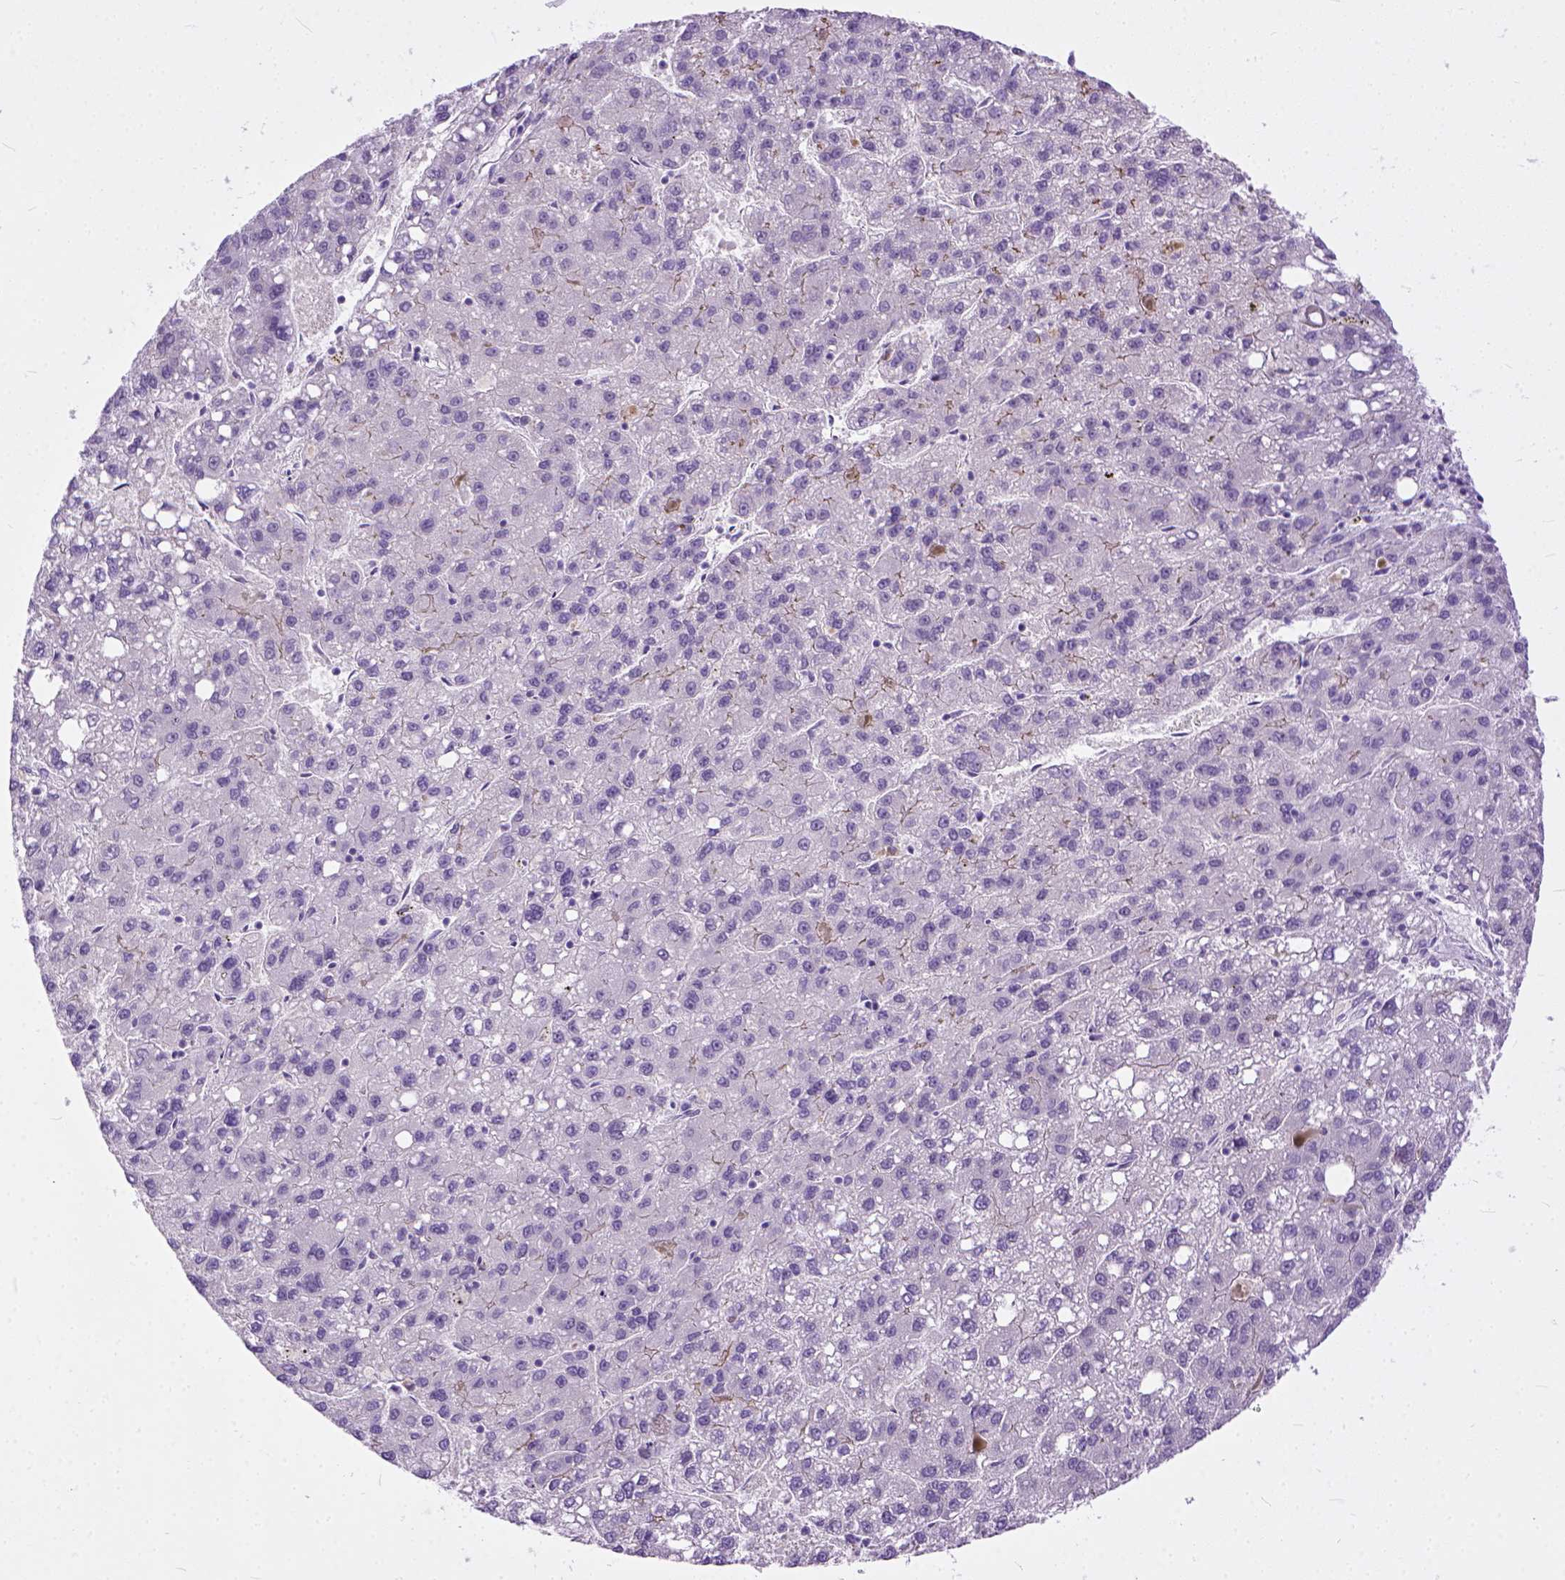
{"staining": {"intensity": "weak", "quantity": "<25%", "location": "cytoplasmic/membranous"}, "tissue": "liver cancer", "cell_type": "Tumor cells", "image_type": "cancer", "snomed": [{"axis": "morphology", "description": "Carcinoma, Hepatocellular, NOS"}, {"axis": "topography", "description": "Liver"}], "caption": "The IHC photomicrograph has no significant staining in tumor cells of liver cancer tissue. (DAB (3,3'-diaminobenzidine) IHC visualized using brightfield microscopy, high magnification).", "gene": "ADGRF1", "patient": {"sex": "female", "age": 82}}